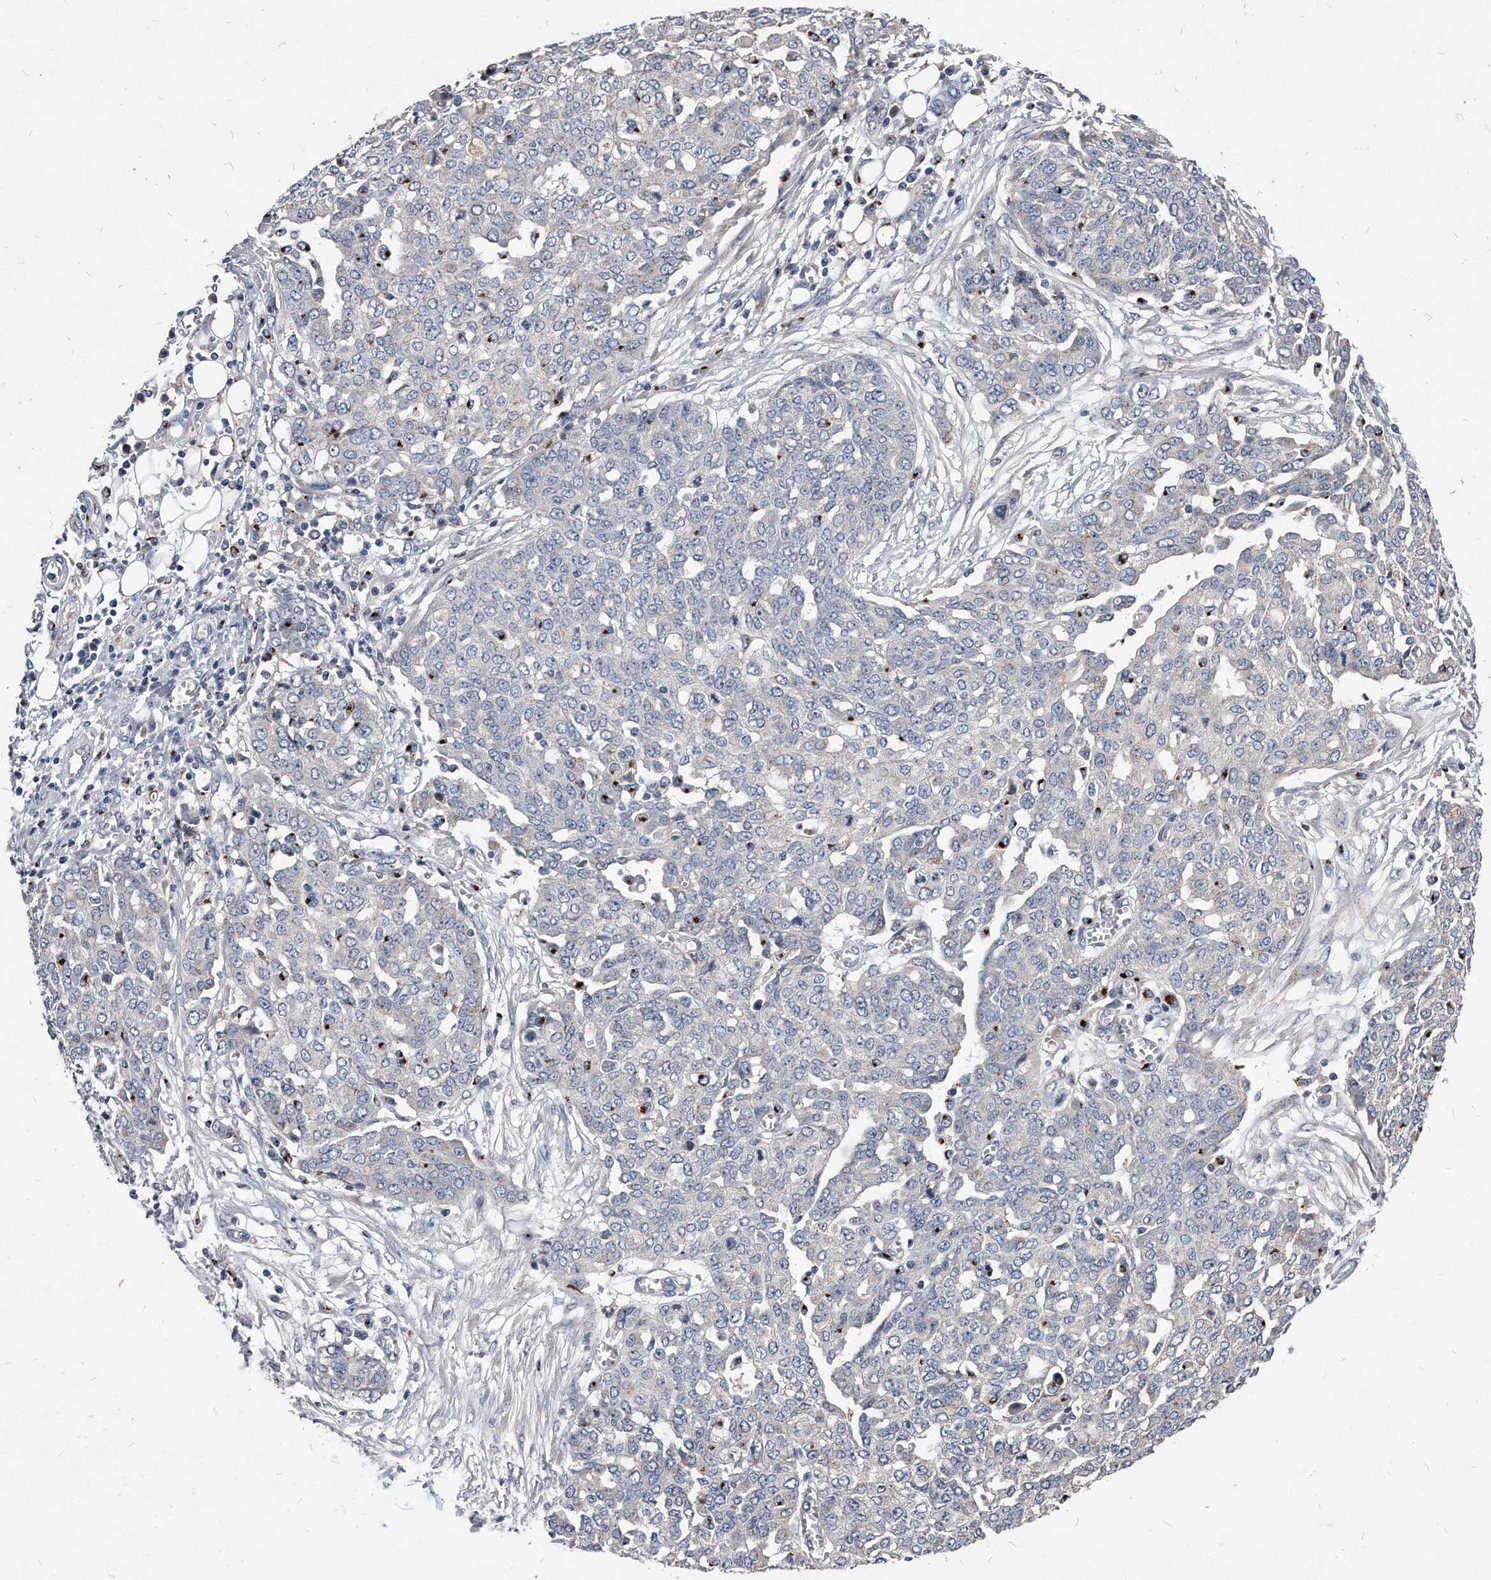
{"staining": {"intensity": "negative", "quantity": "none", "location": "none"}, "tissue": "ovarian cancer", "cell_type": "Tumor cells", "image_type": "cancer", "snomed": [{"axis": "morphology", "description": "Cystadenocarcinoma, serous, NOS"}, {"axis": "topography", "description": "Soft tissue"}, {"axis": "topography", "description": "Ovary"}], "caption": "Photomicrograph shows no protein positivity in tumor cells of ovarian serous cystadenocarcinoma tissue. (Immunohistochemistry (ihc), brightfield microscopy, high magnification).", "gene": "MGAT4A", "patient": {"sex": "female", "age": 57}}